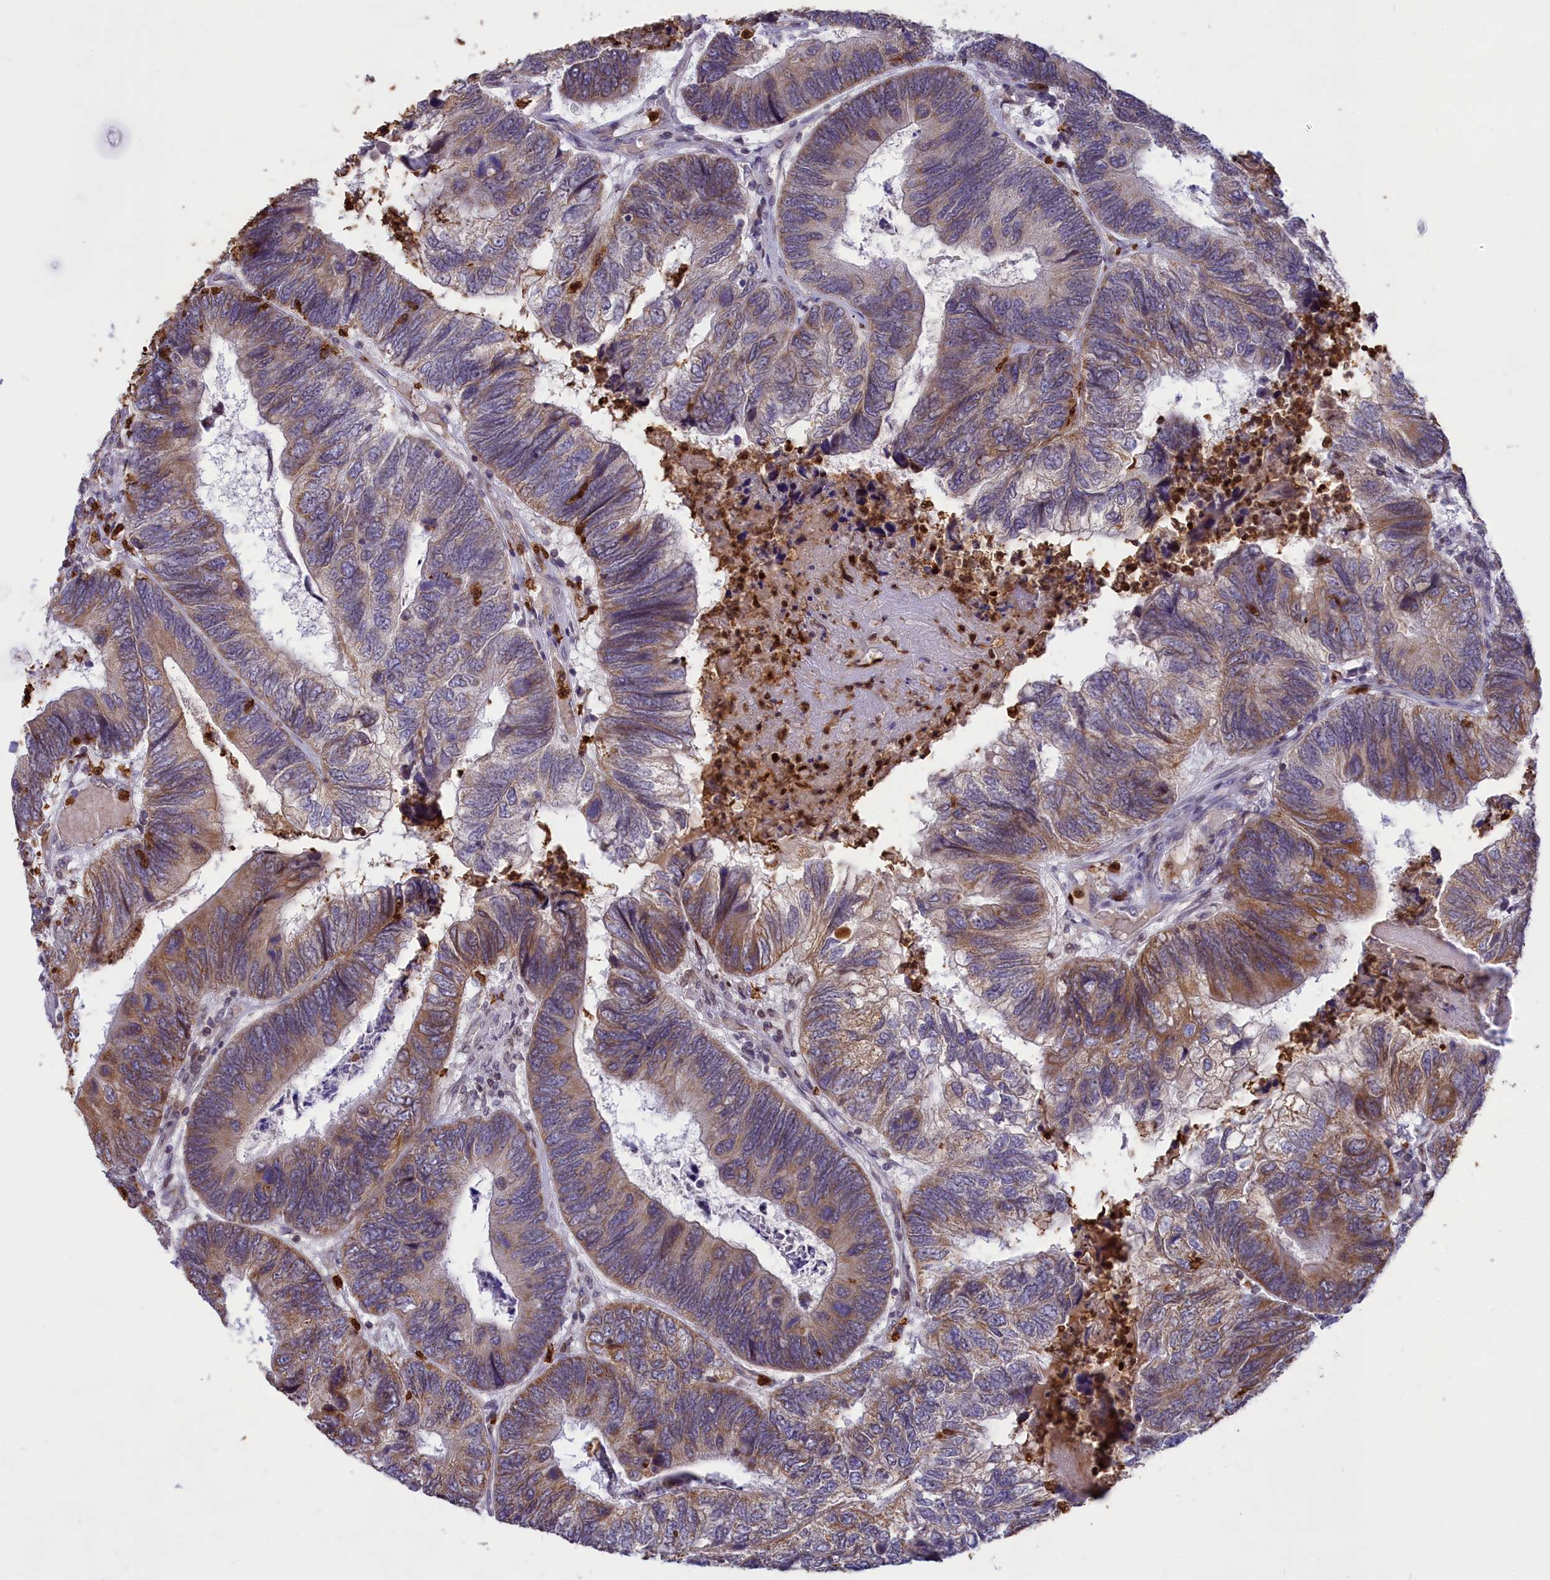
{"staining": {"intensity": "moderate", "quantity": "25%-75%", "location": "cytoplasmic/membranous"}, "tissue": "colorectal cancer", "cell_type": "Tumor cells", "image_type": "cancer", "snomed": [{"axis": "morphology", "description": "Adenocarcinoma, NOS"}, {"axis": "topography", "description": "Colon"}], "caption": "Protein analysis of colorectal cancer tissue shows moderate cytoplasmic/membranous staining in about 25%-75% of tumor cells. Nuclei are stained in blue.", "gene": "PKHD1L1", "patient": {"sex": "female", "age": 67}}